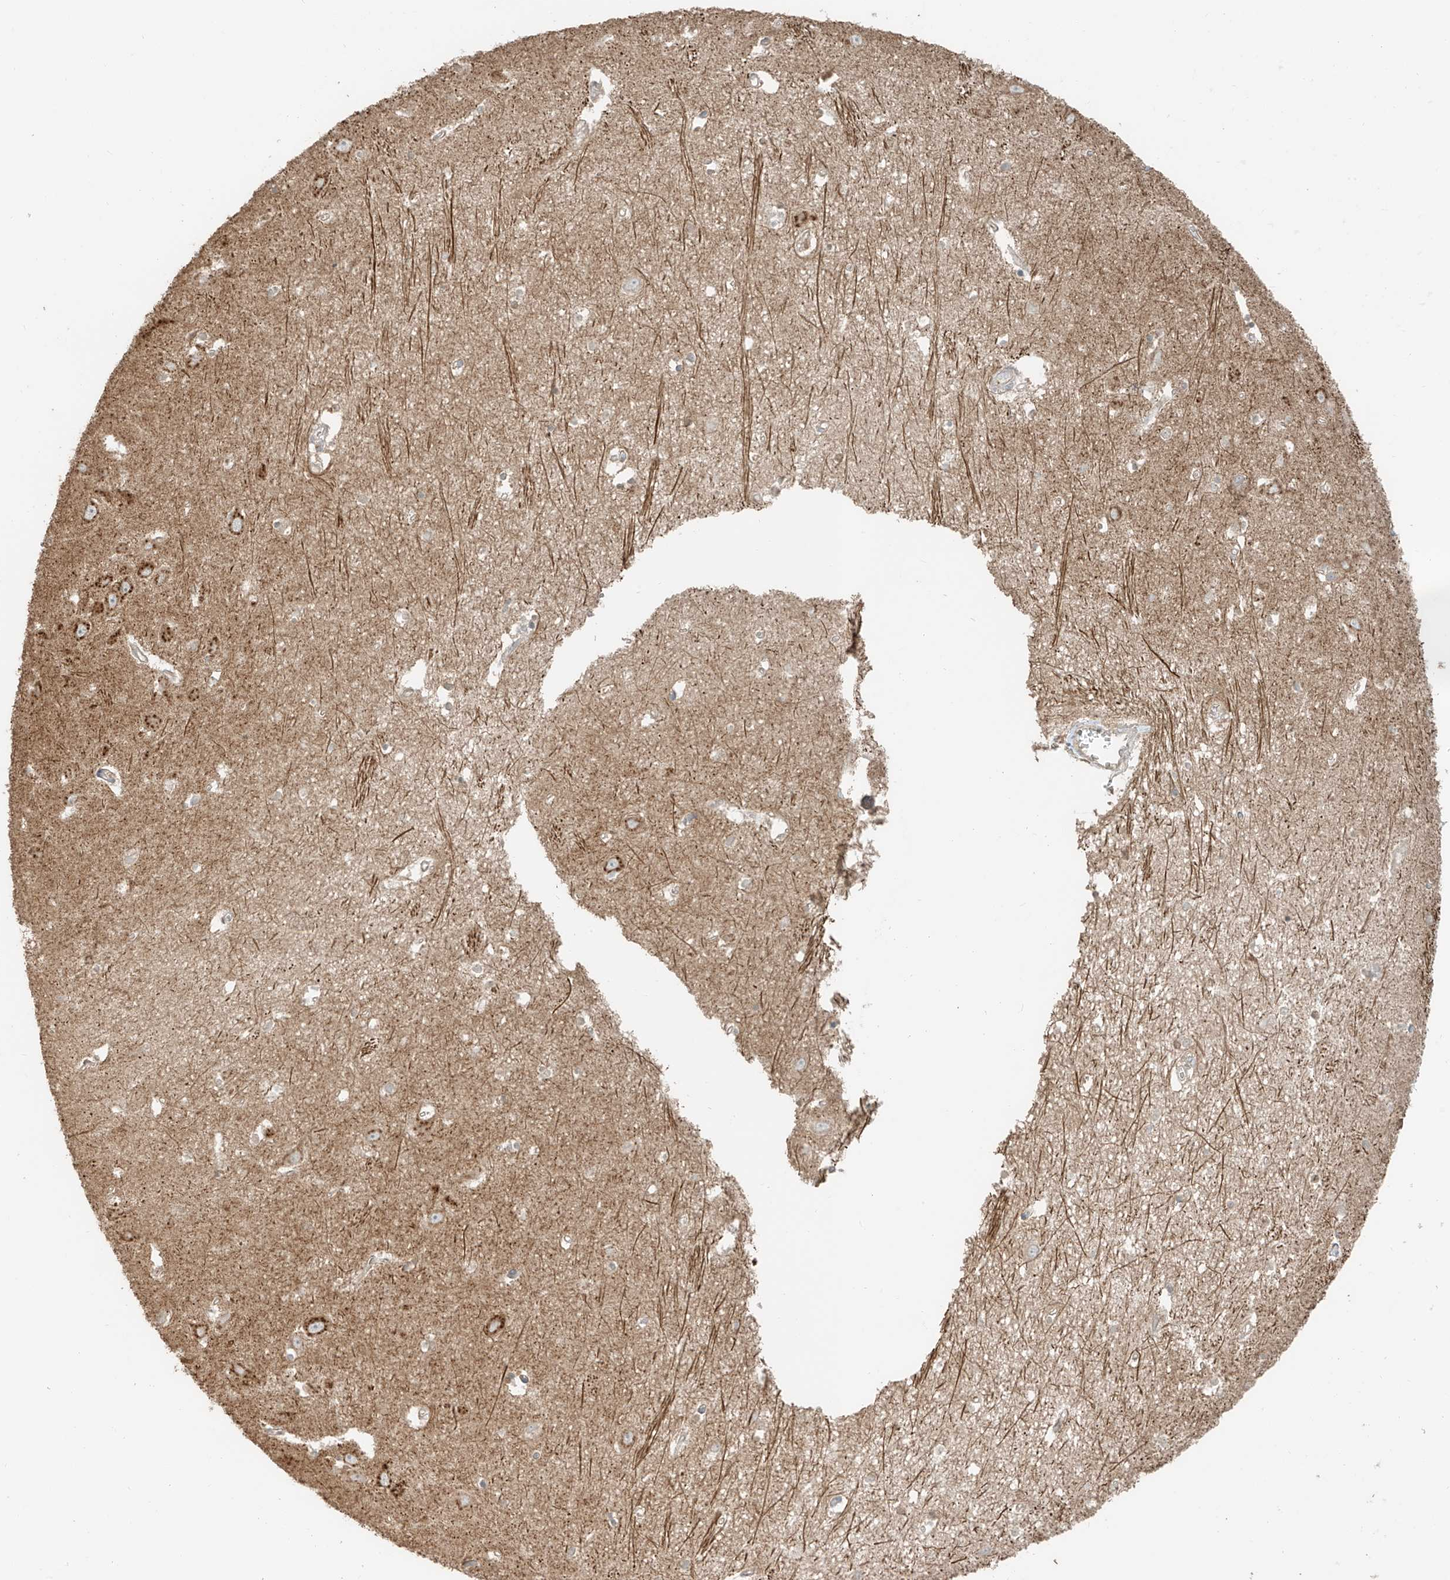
{"staining": {"intensity": "negative", "quantity": "none", "location": "none"}, "tissue": "hippocampus", "cell_type": "Glial cells", "image_type": "normal", "snomed": [{"axis": "morphology", "description": "Normal tissue, NOS"}, {"axis": "topography", "description": "Hippocampus"}], "caption": "An immunohistochemistry micrograph of normal hippocampus is shown. There is no staining in glial cells of hippocampus. (DAB immunohistochemistry (IHC) visualized using brightfield microscopy, high magnification).", "gene": "RFTN2", "patient": {"sex": "female", "age": 64}}